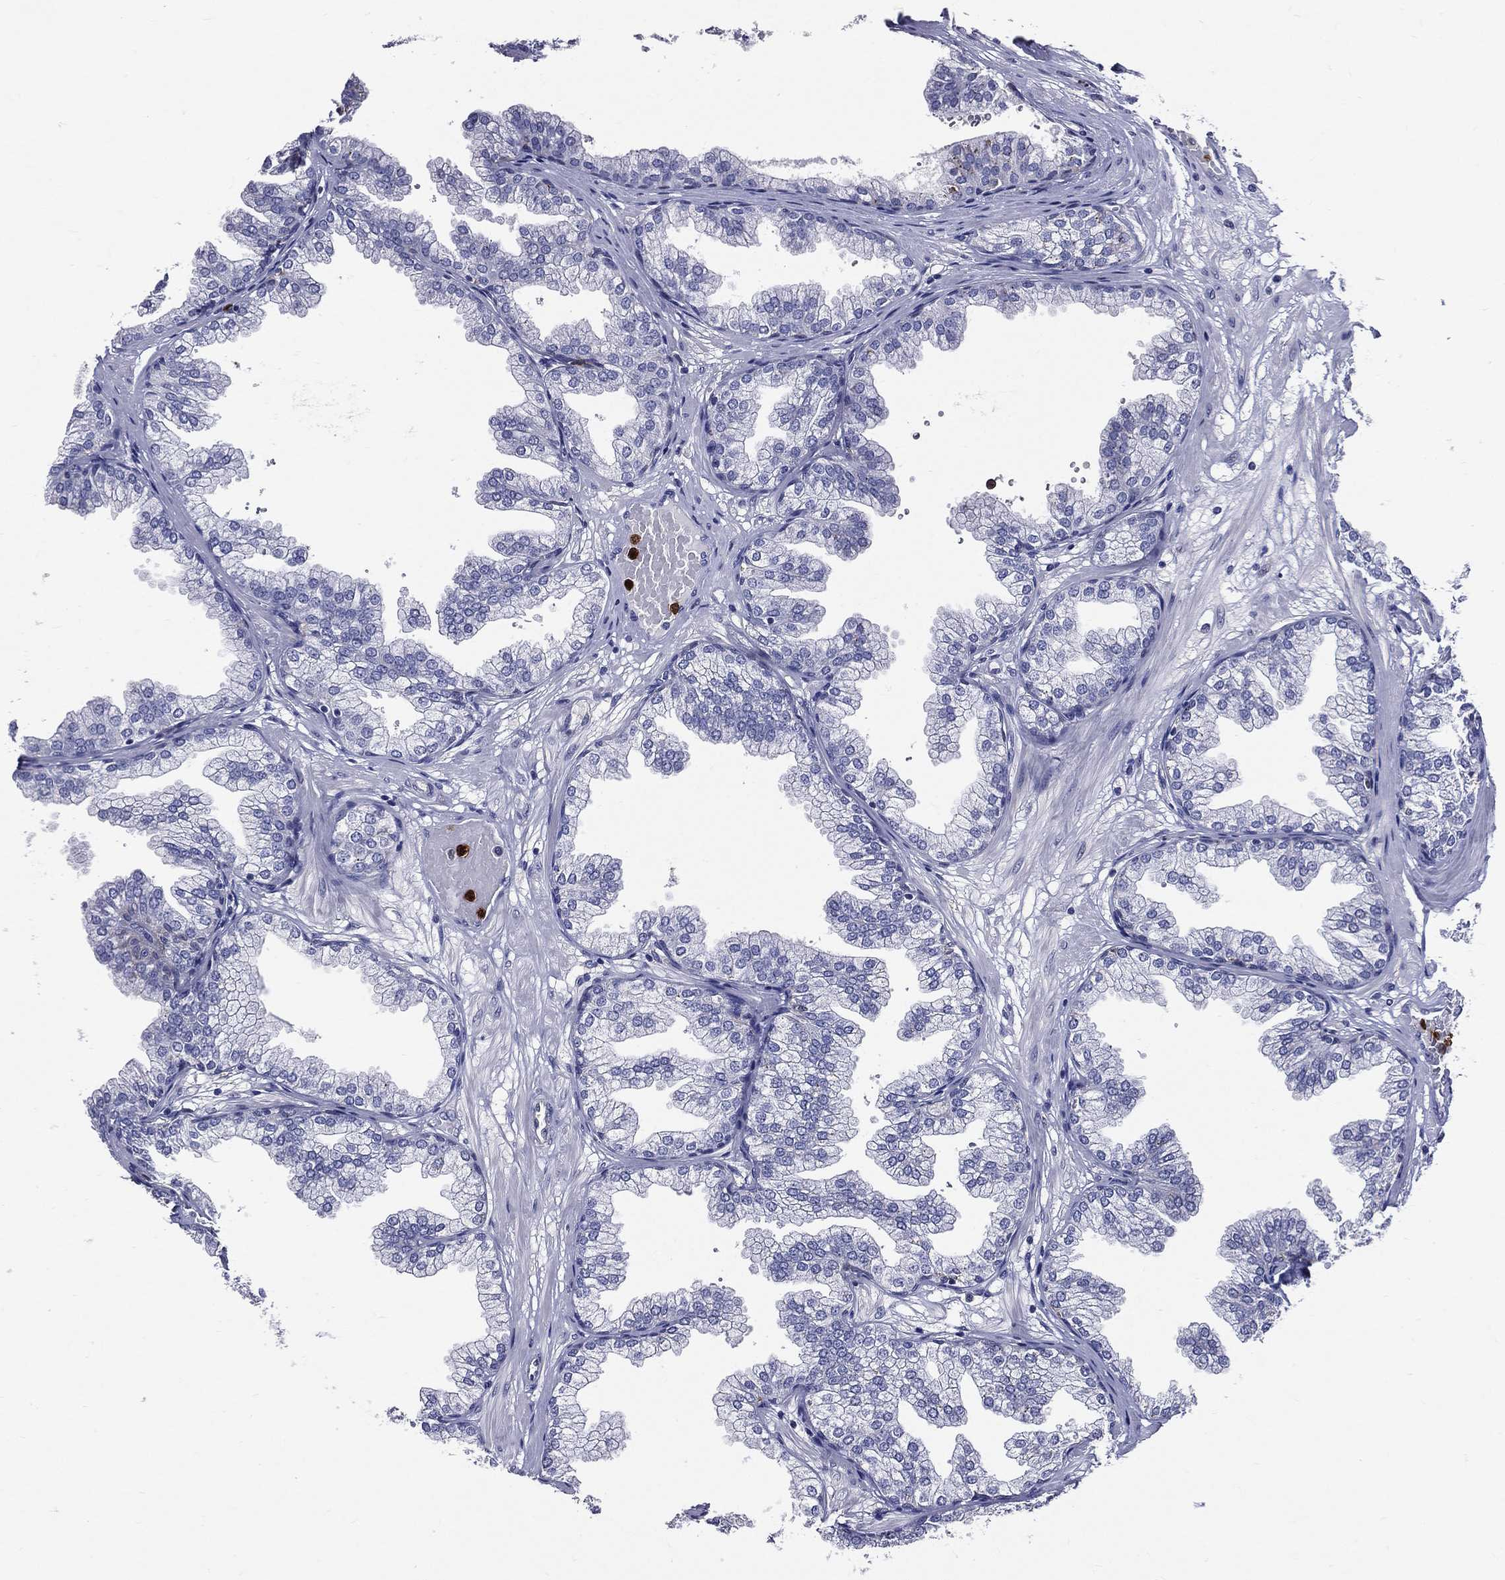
{"staining": {"intensity": "negative", "quantity": "none", "location": "none"}, "tissue": "prostate", "cell_type": "Glandular cells", "image_type": "normal", "snomed": [{"axis": "morphology", "description": "Normal tissue, NOS"}, {"axis": "topography", "description": "Prostate"}], "caption": "Immunohistochemistry (IHC) of benign human prostate displays no positivity in glandular cells. (DAB IHC, high magnification).", "gene": "GPR171", "patient": {"sex": "male", "age": 37}}